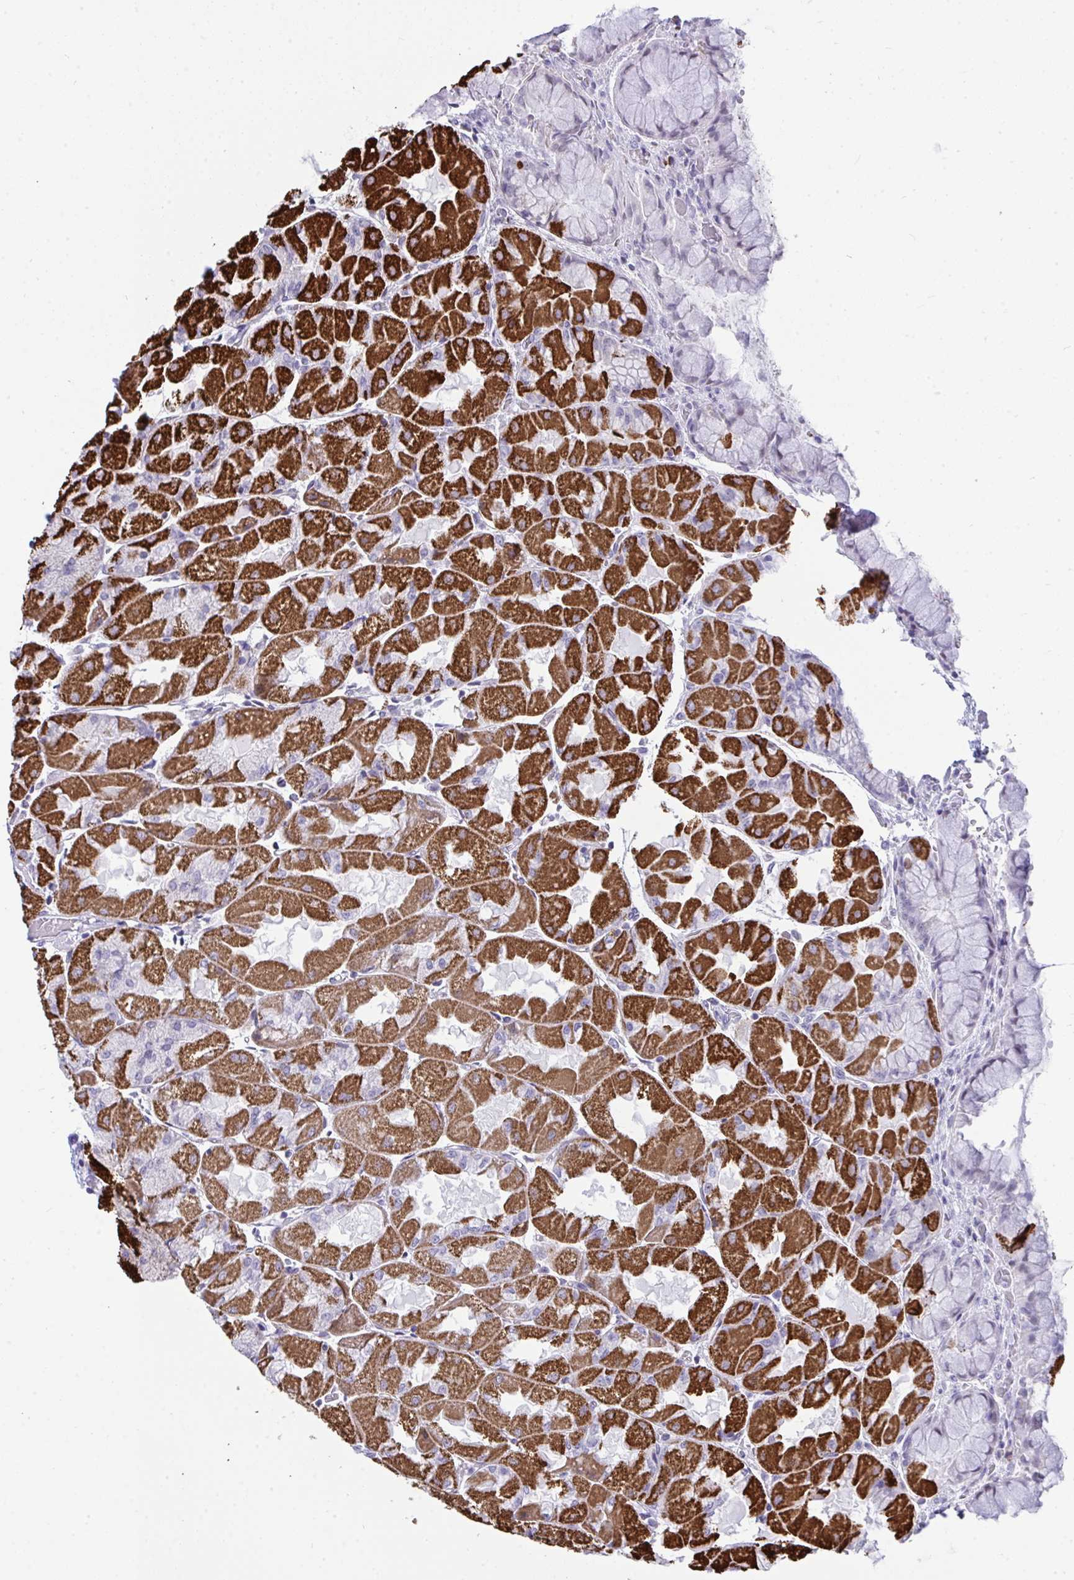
{"staining": {"intensity": "strong", "quantity": "25%-75%", "location": "cytoplasmic/membranous"}, "tissue": "stomach", "cell_type": "Glandular cells", "image_type": "normal", "snomed": [{"axis": "morphology", "description": "Normal tissue, NOS"}, {"axis": "topography", "description": "Stomach"}], "caption": "Unremarkable stomach shows strong cytoplasmic/membranous expression in approximately 25%-75% of glandular cells, visualized by immunohistochemistry.", "gene": "PLA2G12B", "patient": {"sex": "female", "age": 61}}